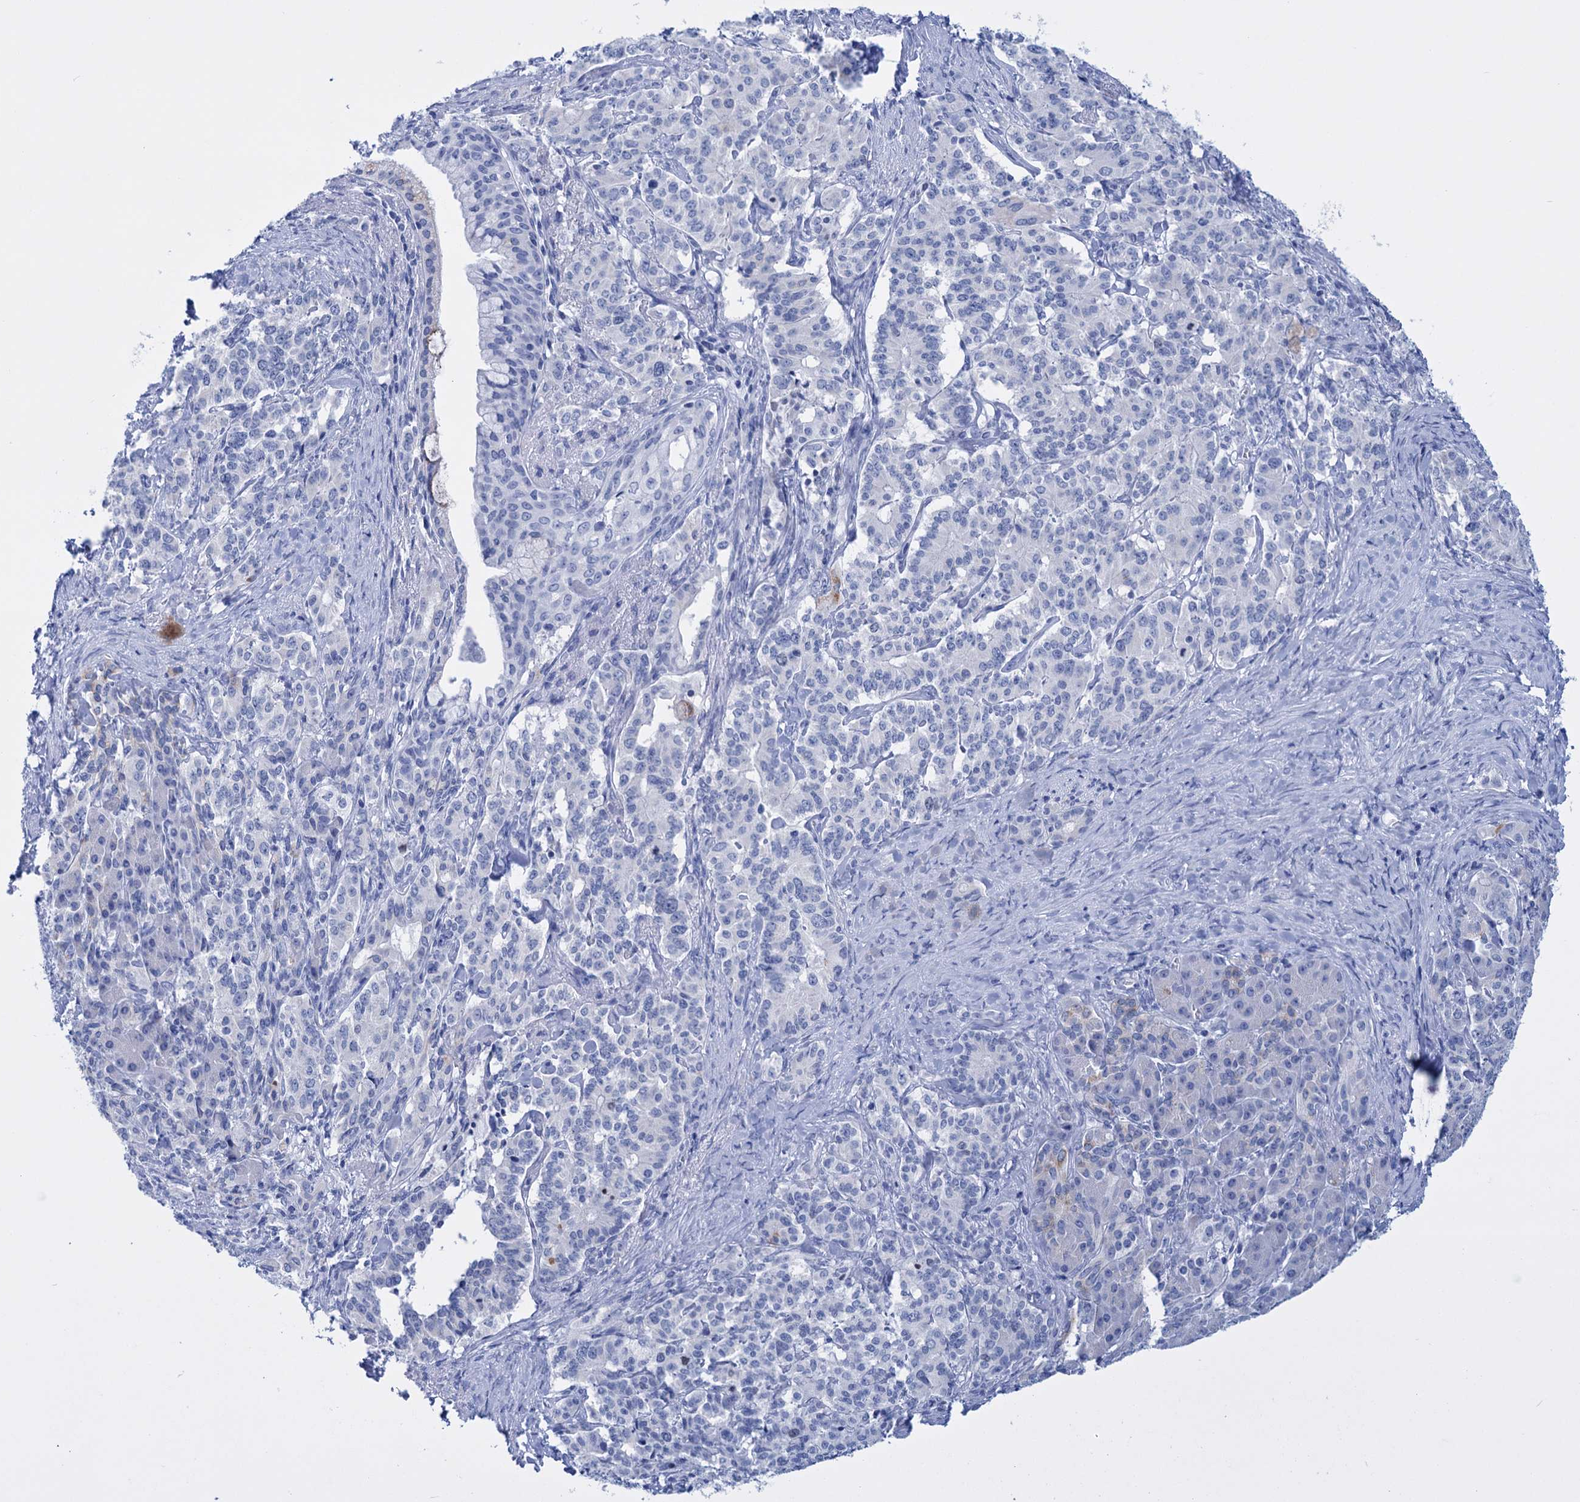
{"staining": {"intensity": "negative", "quantity": "none", "location": "none"}, "tissue": "pancreatic cancer", "cell_type": "Tumor cells", "image_type": "cancer", "snomed": [{"axis": "morphology", "description": "Adenocarcinoma, NOS"}, {"axis": "topography", "description": "Pancreas"}], "caption": "DAB (3,3'-diaminobenzidine) immunohistochemical staining of adenocarcinoma (pancreatic) shows no significant staining in tumor cells. Nuclei are stained in blue.", "gene": "FBXW12", "patient": {"sex": "female", "age": 74}}